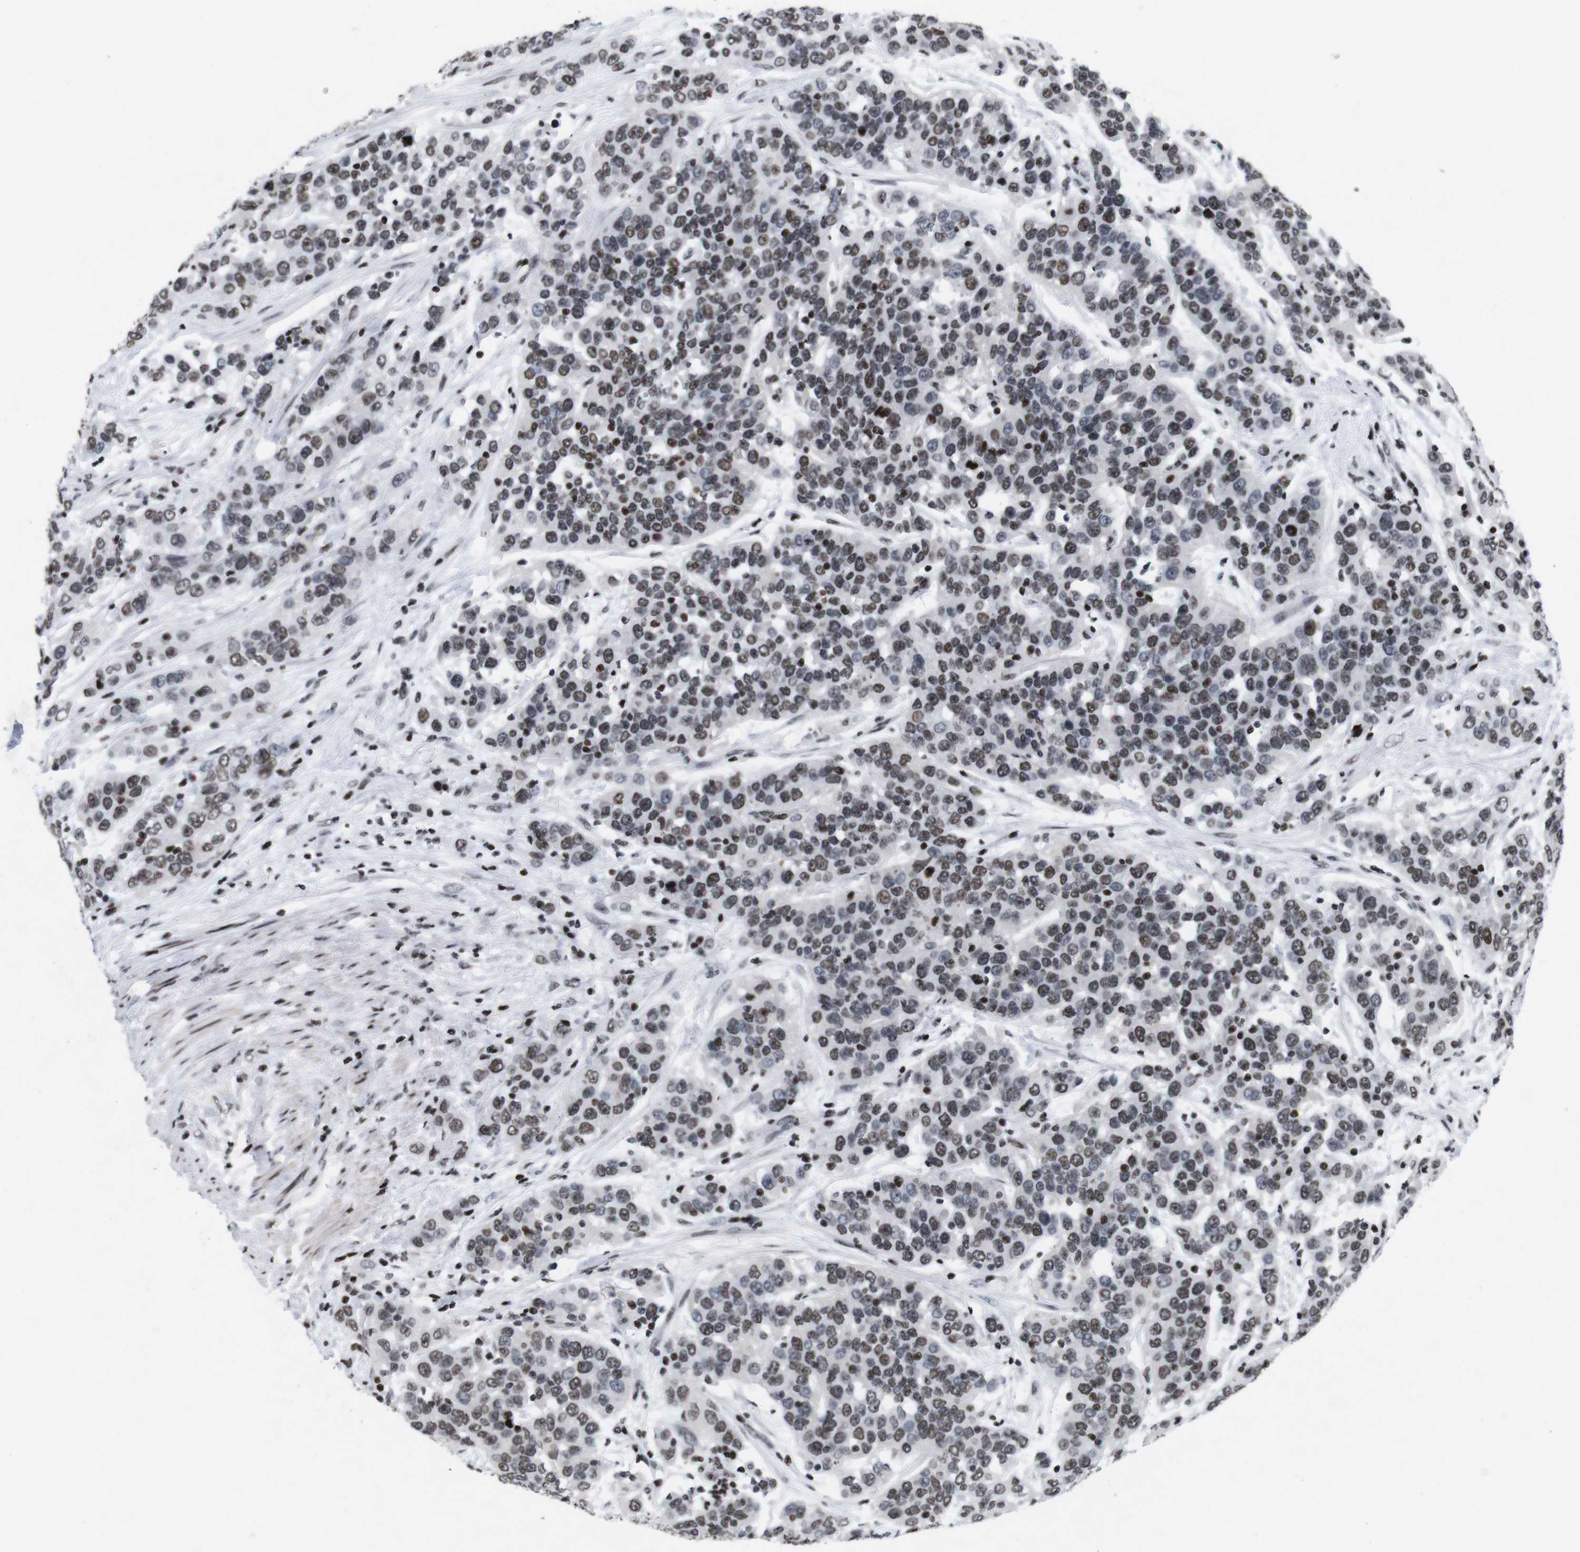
{"staining": {"intensity": "moderate", "quantity": ">75%", "location": "nuclear"}, "tissue": "urothelial cancer", "cell_type": "Tumor cells", "image_type": "cancer", "snomed": [{"axis": "morphology", "description": "Urothelial carcinoma, High grade"}, {"axis": "topography", "description": "Urinary bladder"}], "caption": "Tumor cells exhibit medium levels of moderate nuclear expression in approximately >75% of cells in urothelial cancer.", "gene": "MAGEH1", "patient": {"sex": "female", "age": 80}}